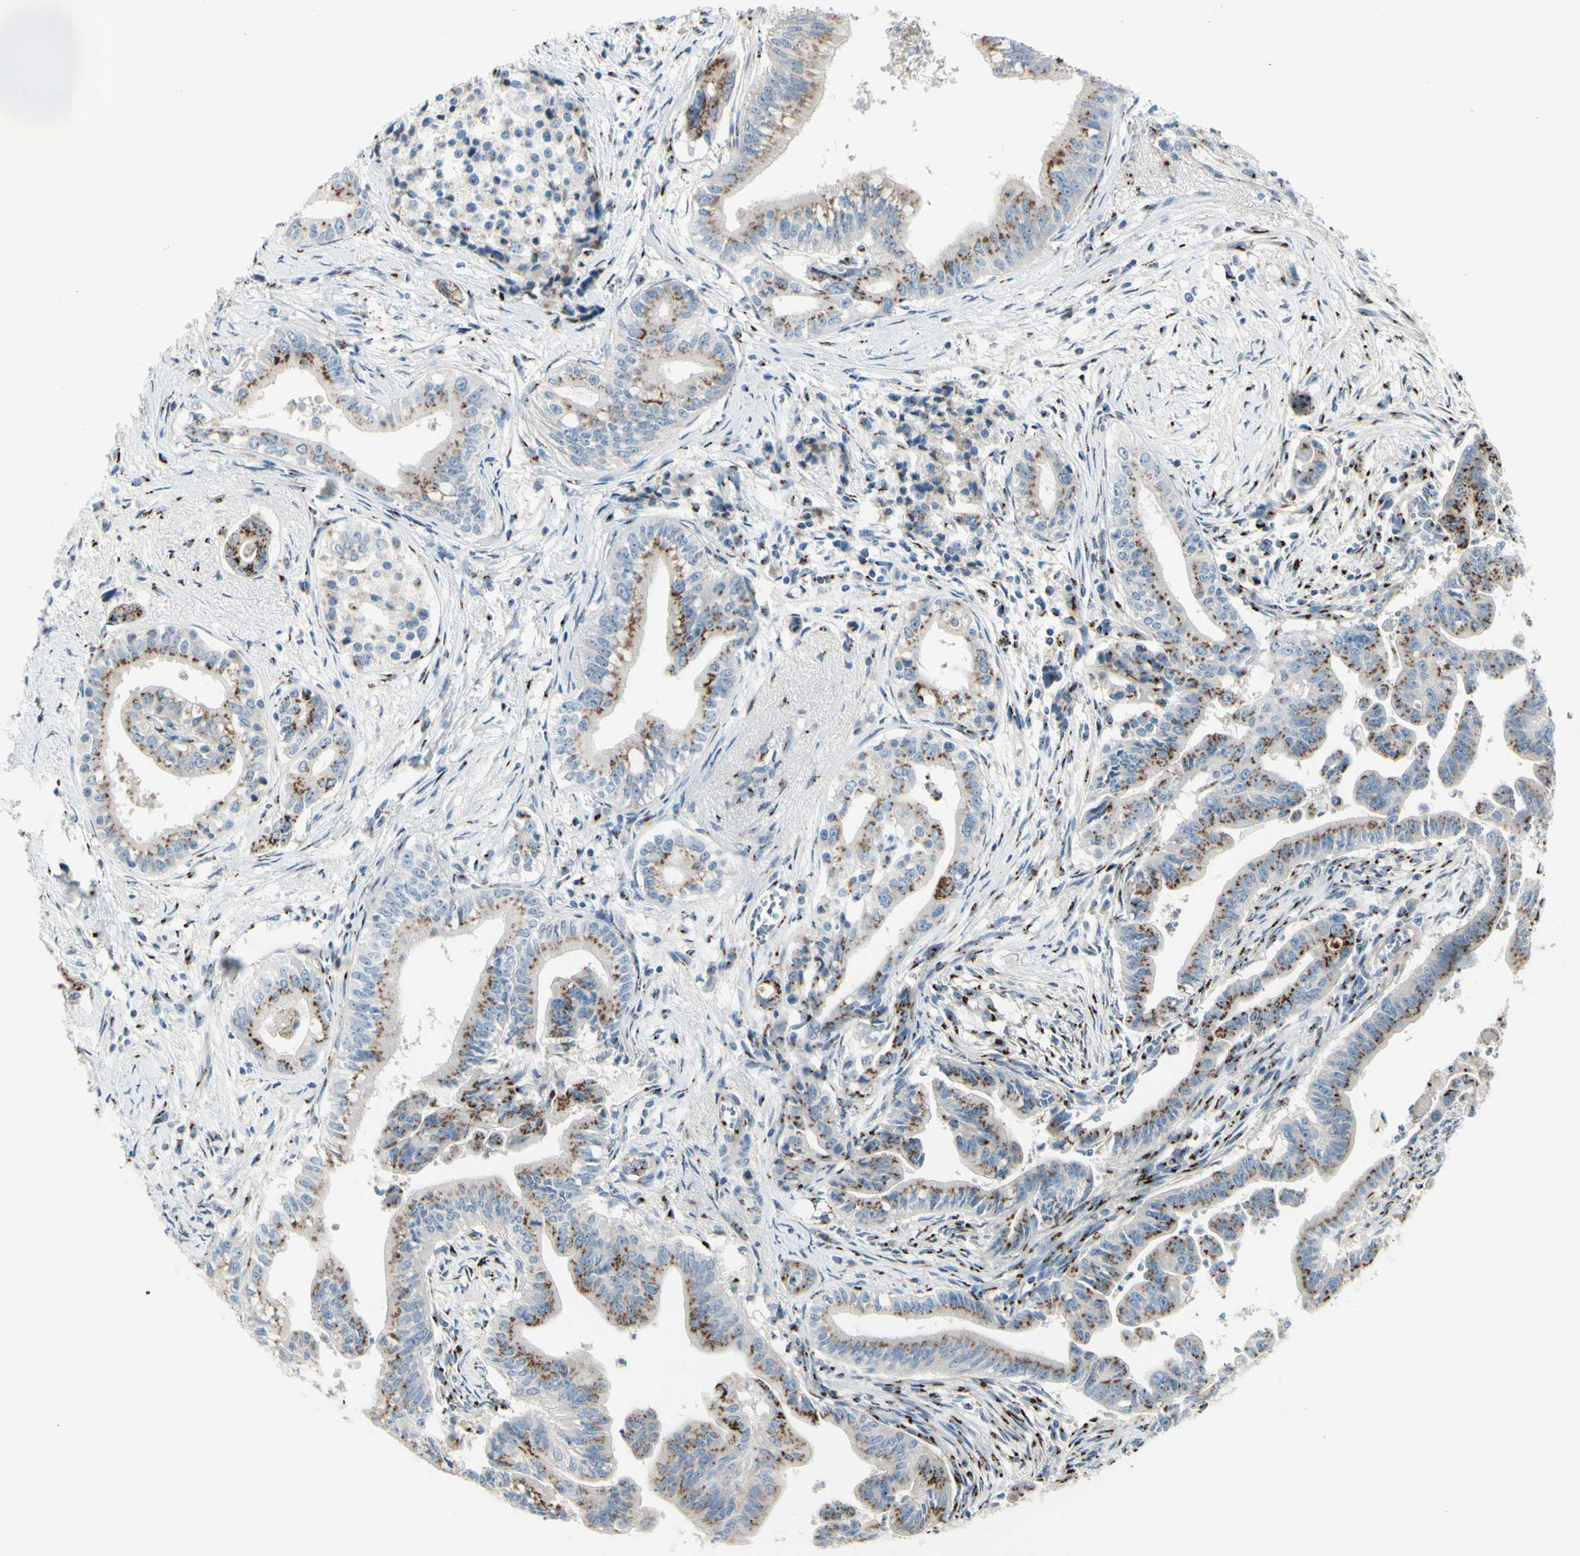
{"staining": {"intensity": "moderate", "quantity": ">75%", "location": "cytoplasmic/membranous"}, "tissue": "pancreatic cancer", "cell_type": "Tumor cells", "image_type": "cancer", "snomed": [{"axis": "morphology", "description": "Adenocarcinoma, NOS"}, {"axis": "topography", "description": "Pancreas"}], "caption": "Protein expression analysis of human pancreatic cancer (adenocarcinoma) reveals moderate cytoplasmic/membranous staining in approximately >75% of tumor cells. Nuclei are stained in blue.", "gene": "B4GALT1", "patient": {"sex": "male", "age": 70}}